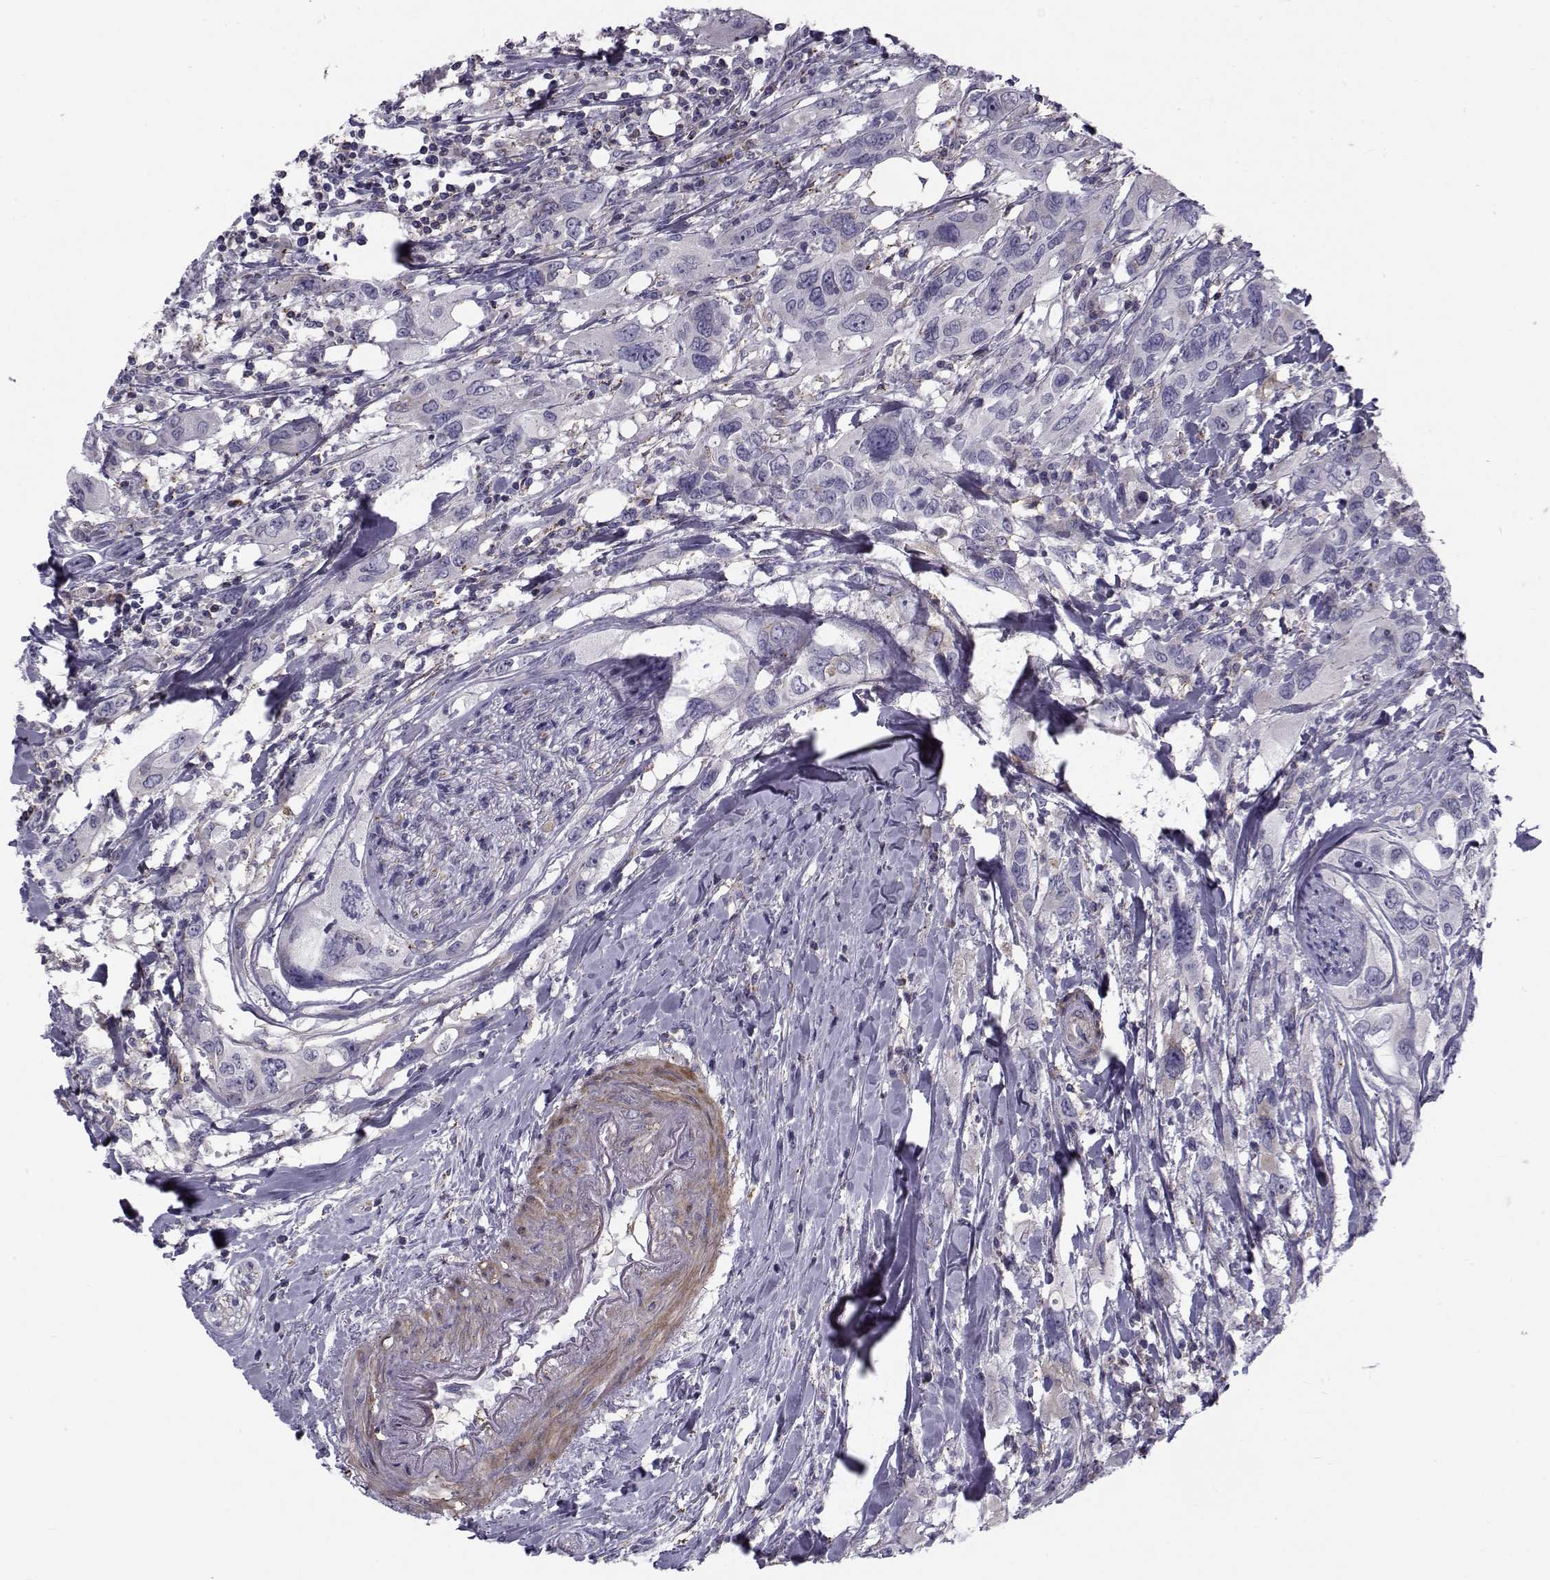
{"staining": {"intensity": "negative", "quantity": "none", "location": "none"}, "tissue": "urothelial cancer", "cell_type": "Tumor cells", "image_type": "cancer", "snomed": [{"axis": "morphology", "description": "Urothelial carcinoma, NOS"}, {"axis": "morphology", "description": "Urothelial carcinoma, High grade"}, {"axis": "topography", "description": "Urinary bladder"}], "caption": "Transitional cell carcinoma was stained to show a protein in brown. There is no significant staining in tumor cells.", "gene": "LRRC27", "patient": {"sex": "male", "age": 63}}